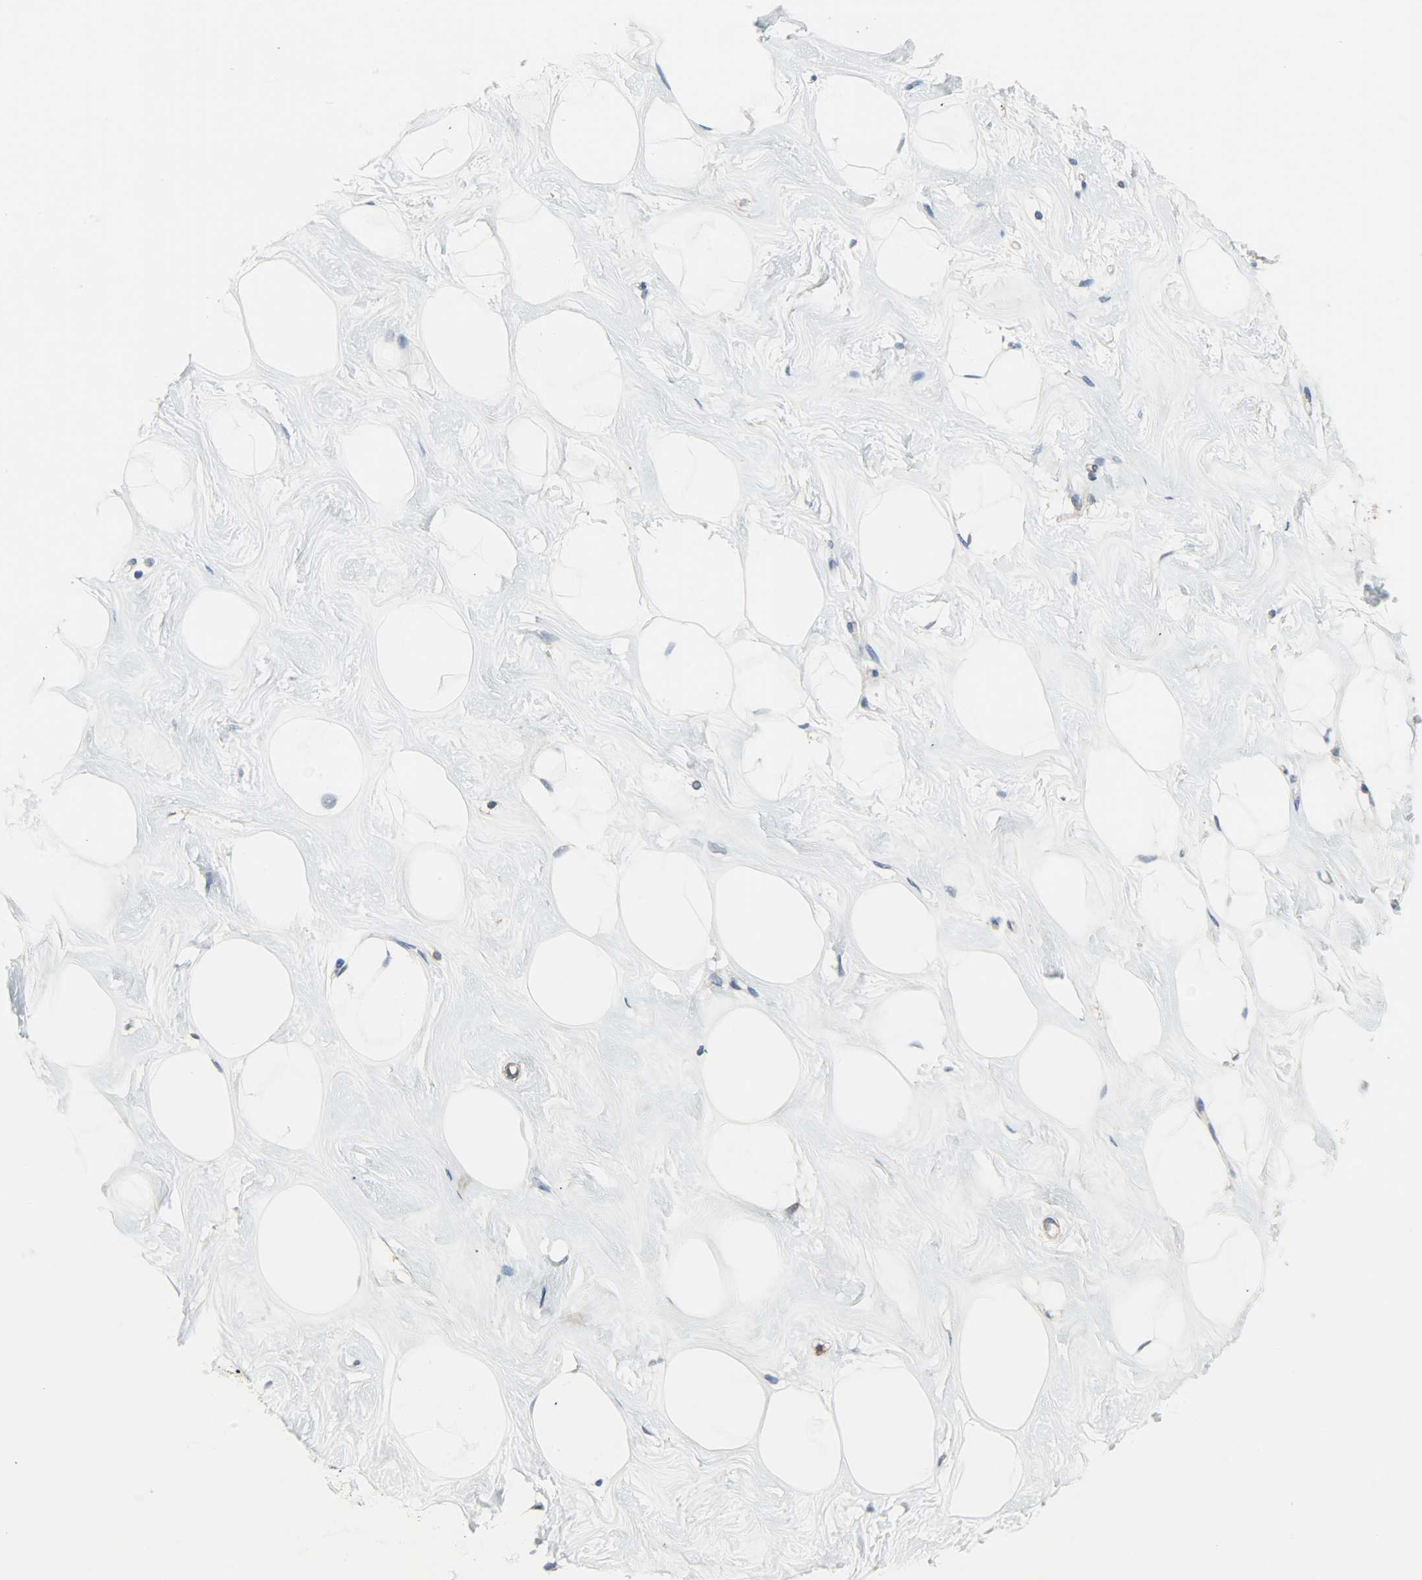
{"staining": {"intensity": "negative", "quantity": "none", "location": "none"}, "tissue": "breast", "cell_type": "Adipocytes", "image_type": "normal", "snomed": [{"axis": "morphology", "description": "Normal tissue, NOS"}, {"axis": "topography", "description": "Breast"}], "caption": "Adipocytes are negative for protein expression in unremarkable human breast. The staining was performed using DAB to visualize the protein expression in brown, while the nuclei were stained in blue with hematoxylin (Magnification: 20x).", "gene": "DNAJA4", "patient": {"sex": "female", "age": 23}}